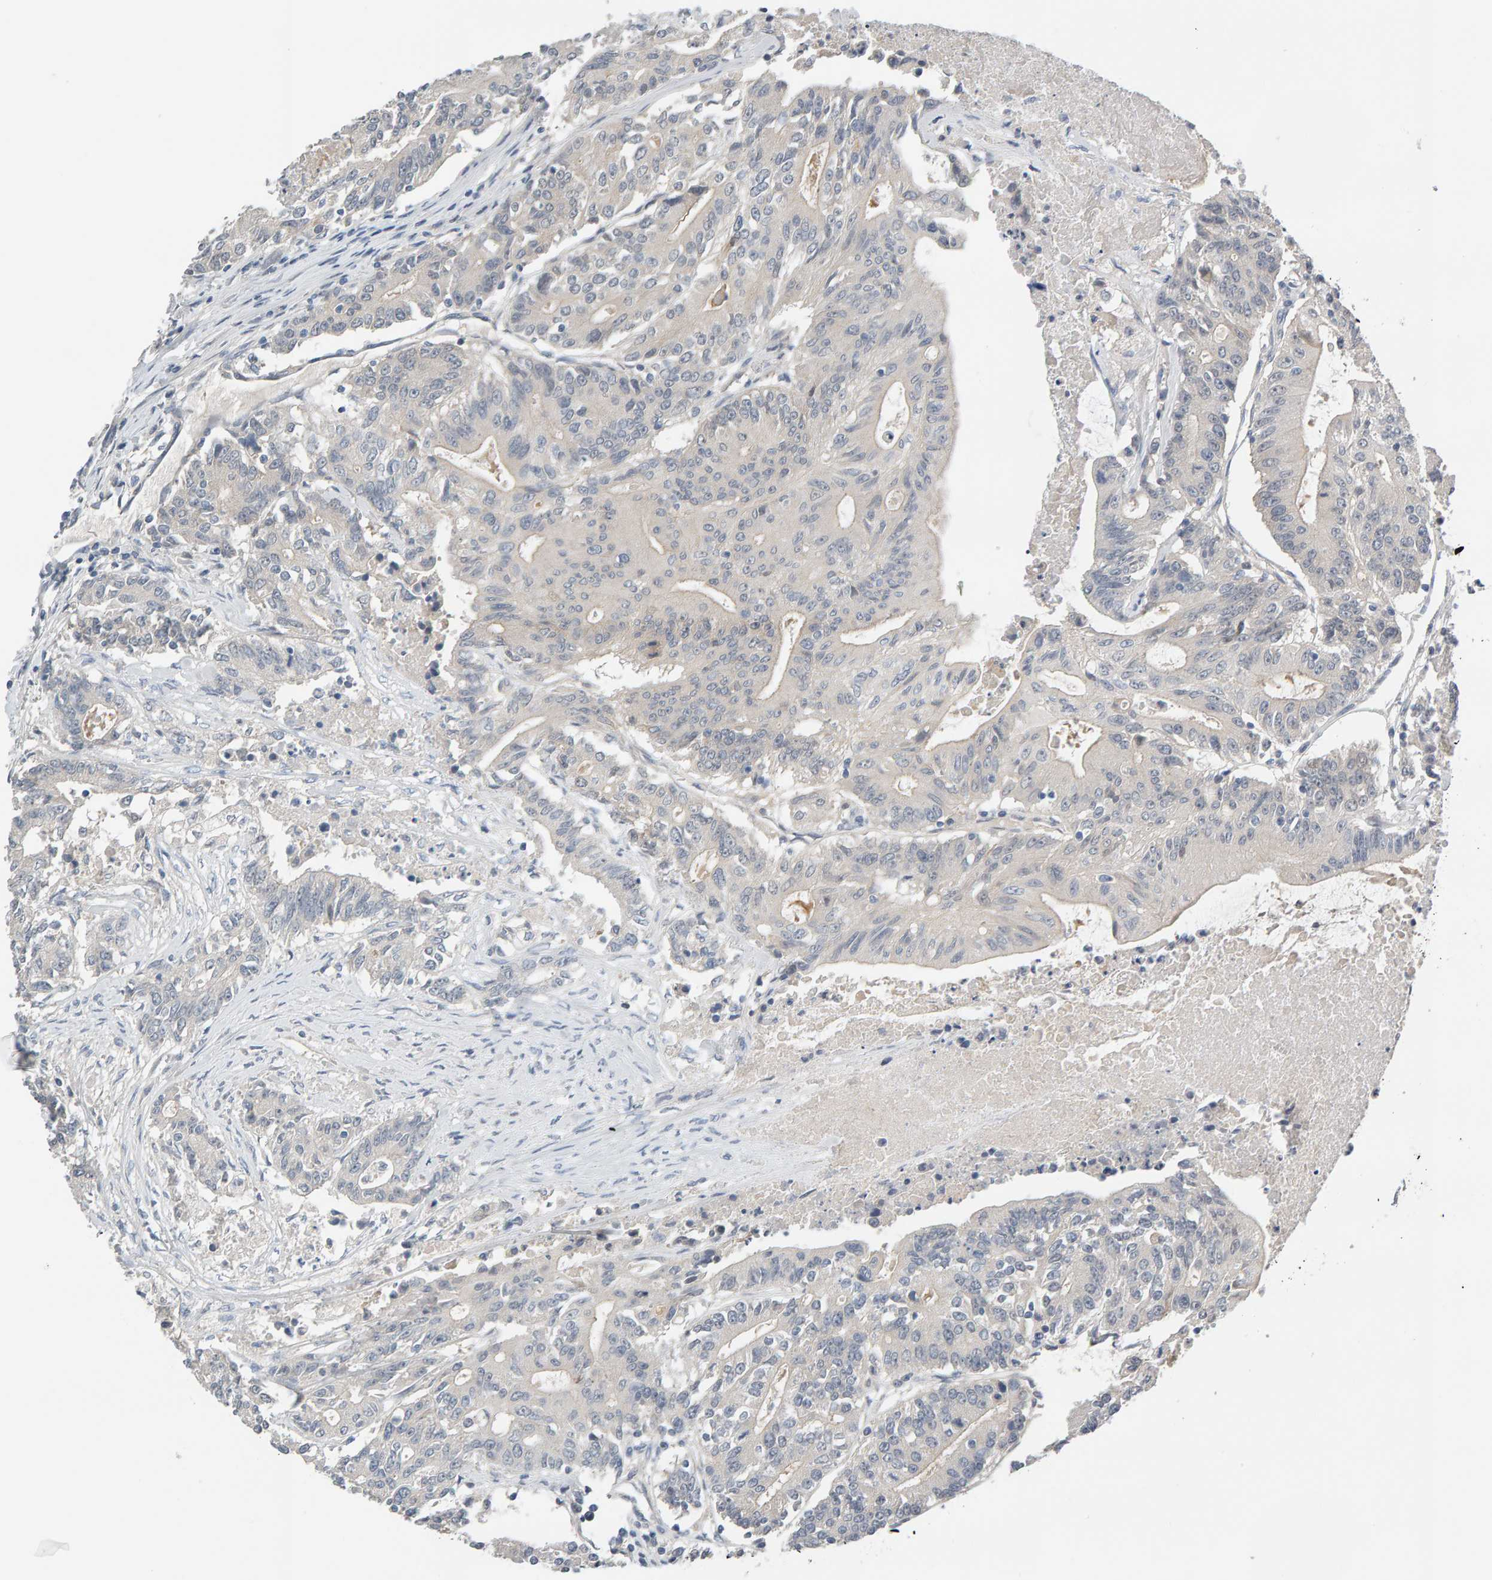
{"staining": {"intensity": "negative", "quantity": "none", "location": "none"}, "tissue": "colorectal cancer", "cell_type": "Tumor cells", "image_type": "cancer", "snomed": [{"axis": "morphology", "description": "Adenocarcinoma, NOS"}, {"axis": "topography", "description": "Colon"}], "caption": "Immunohistochemistry image of human colorectal cancer (adenocarcinoma) stained for a protein (brown), which demonstrates no staining in tumor cells. Brightfield microscopy of immunohistochemistry (IHC) stained with DAB (brown) and hematoxylin (blue), captured at high magnification.", "gene": "GFUS", "patient": {"sex": "female", "age": 77}}